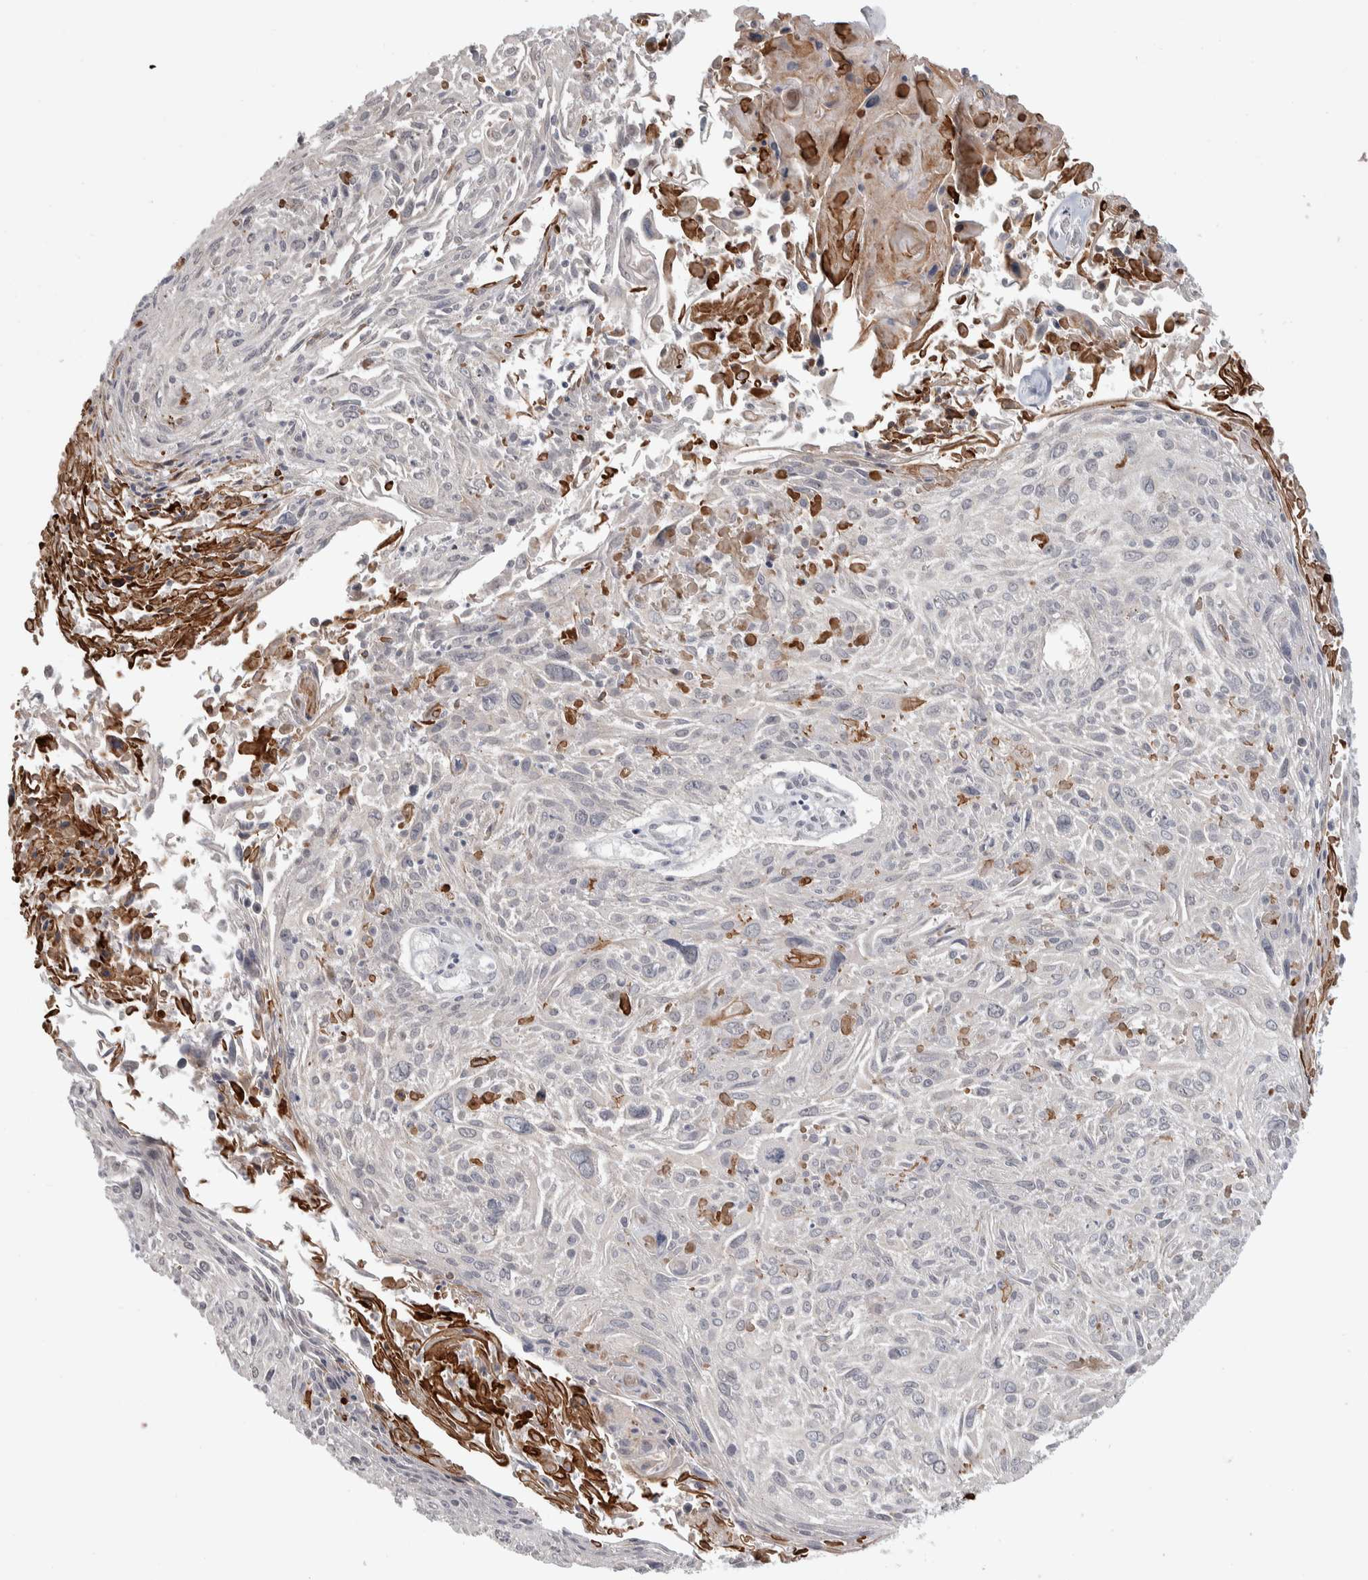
{"staining": {"intensity": "negative", "quantity": "none", "location": "none"}, "tissue": "cervical cancer", "cell_type": "Tumor cells", "image_type": "cancer", "snomed": [{"axis": "morphology", "description": "Squamous cell carcinoma, NOS"}, {"axis": "topography", "description": "Cervix"}], "caption": "There is no significant staining in tumor cells of cervical squamous cell carcinoma. (DAB immunohistochemistry (IHC) with hematoxylin counter stain).", "gene": "ZSCAN21", "patient": {"sex": "female", "age": 51}}